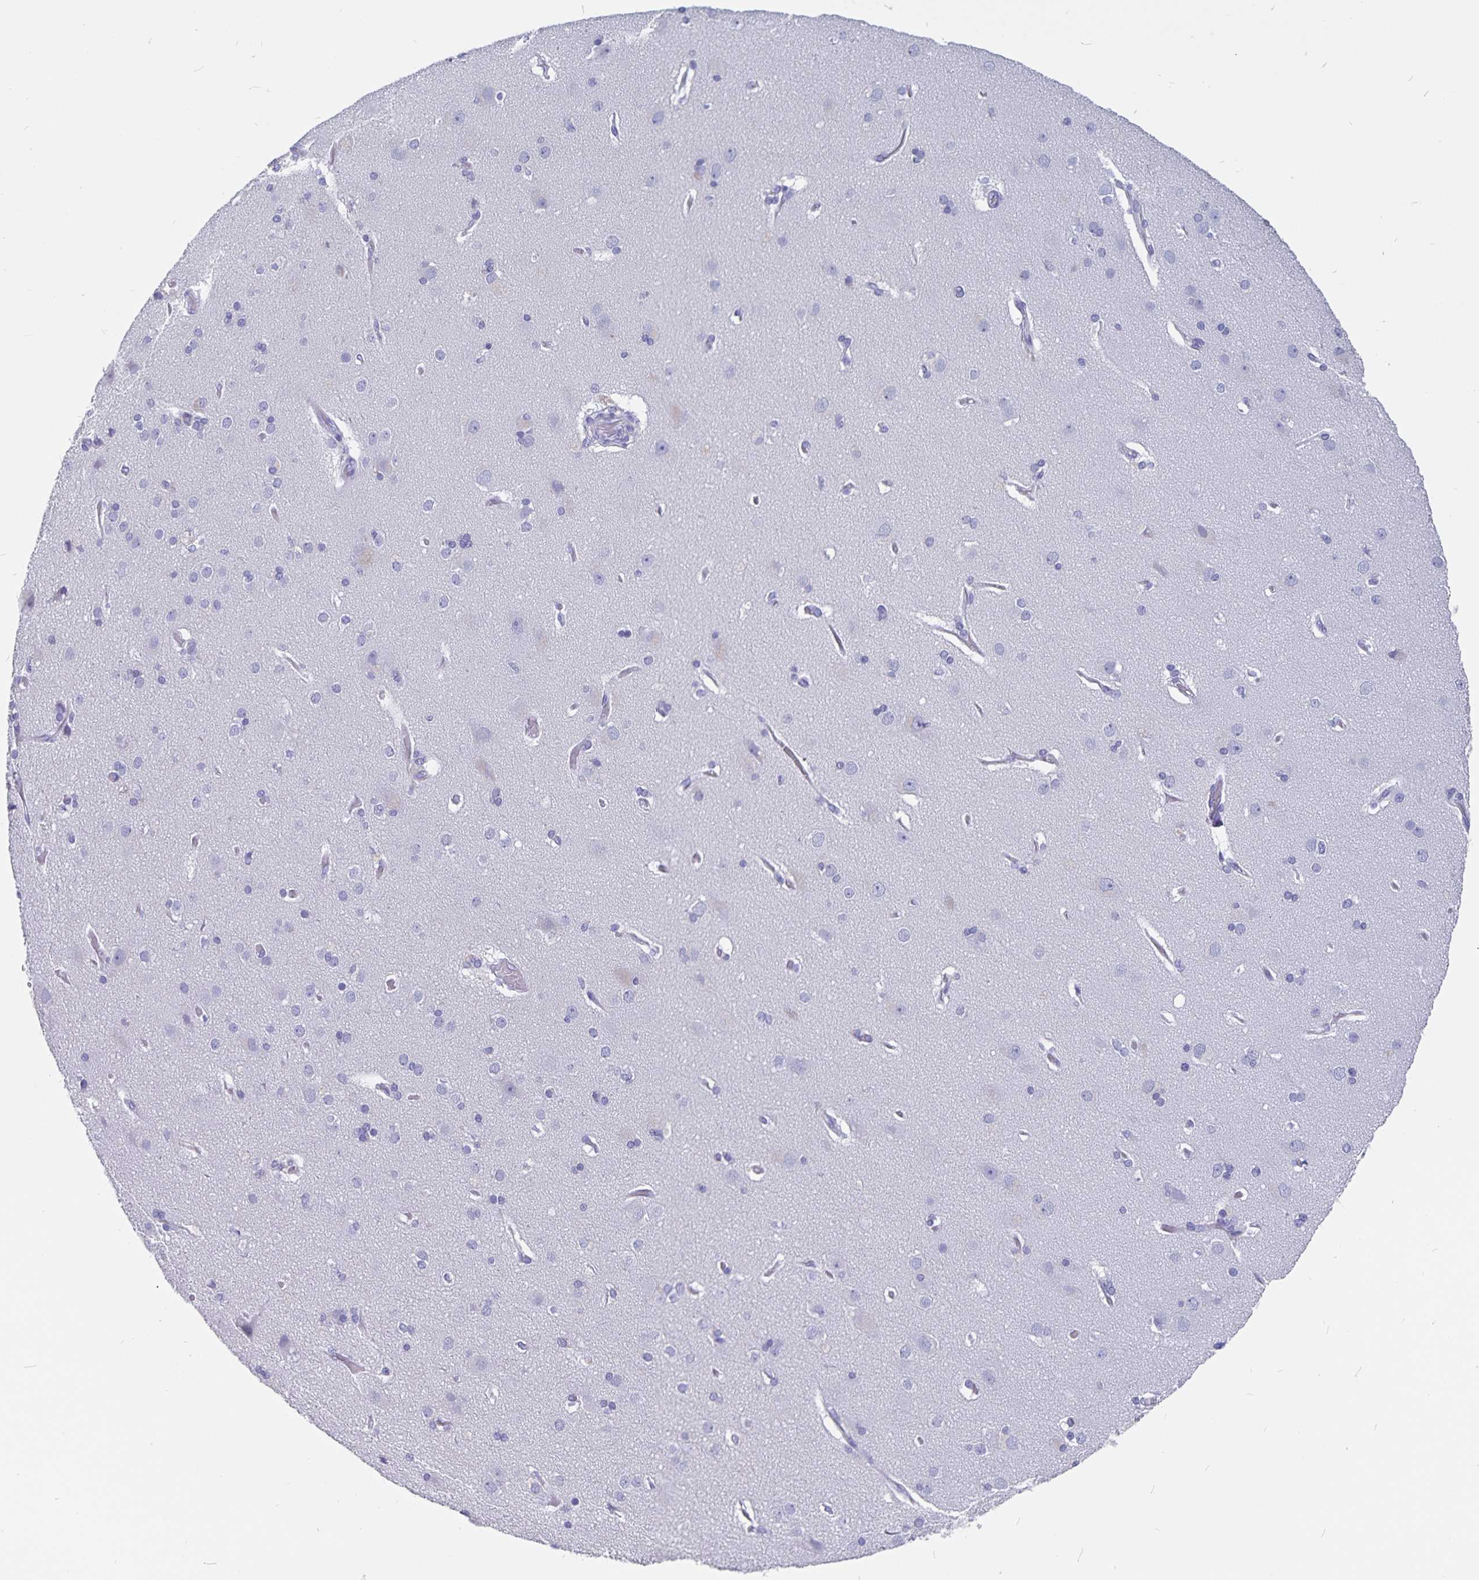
{"staining": {"intensity": "negative", "quantity": "none", "location": "none"}, "tissue": "cerebral cortex", "cell_type": "Endothelial cells", "image_type": "normal", "snomed": [{"axis": "morphology", "description": "Normal tissue, NOS"}, {"axis": "morphology", "description": "Glioma, malignant, High grade"}, {"axis": "topography", "description": "Cerebral cortex"}], "caption": "Immunohistochemistry (IHC) image of normal cerebral cortex: cerebral cortex stained with DAB (3,3'-diaminobenzidine) displays no significant protein staining in endothelial cells.", "gene": "SNTN", "patient": {"sex": "male", "age": 71}}